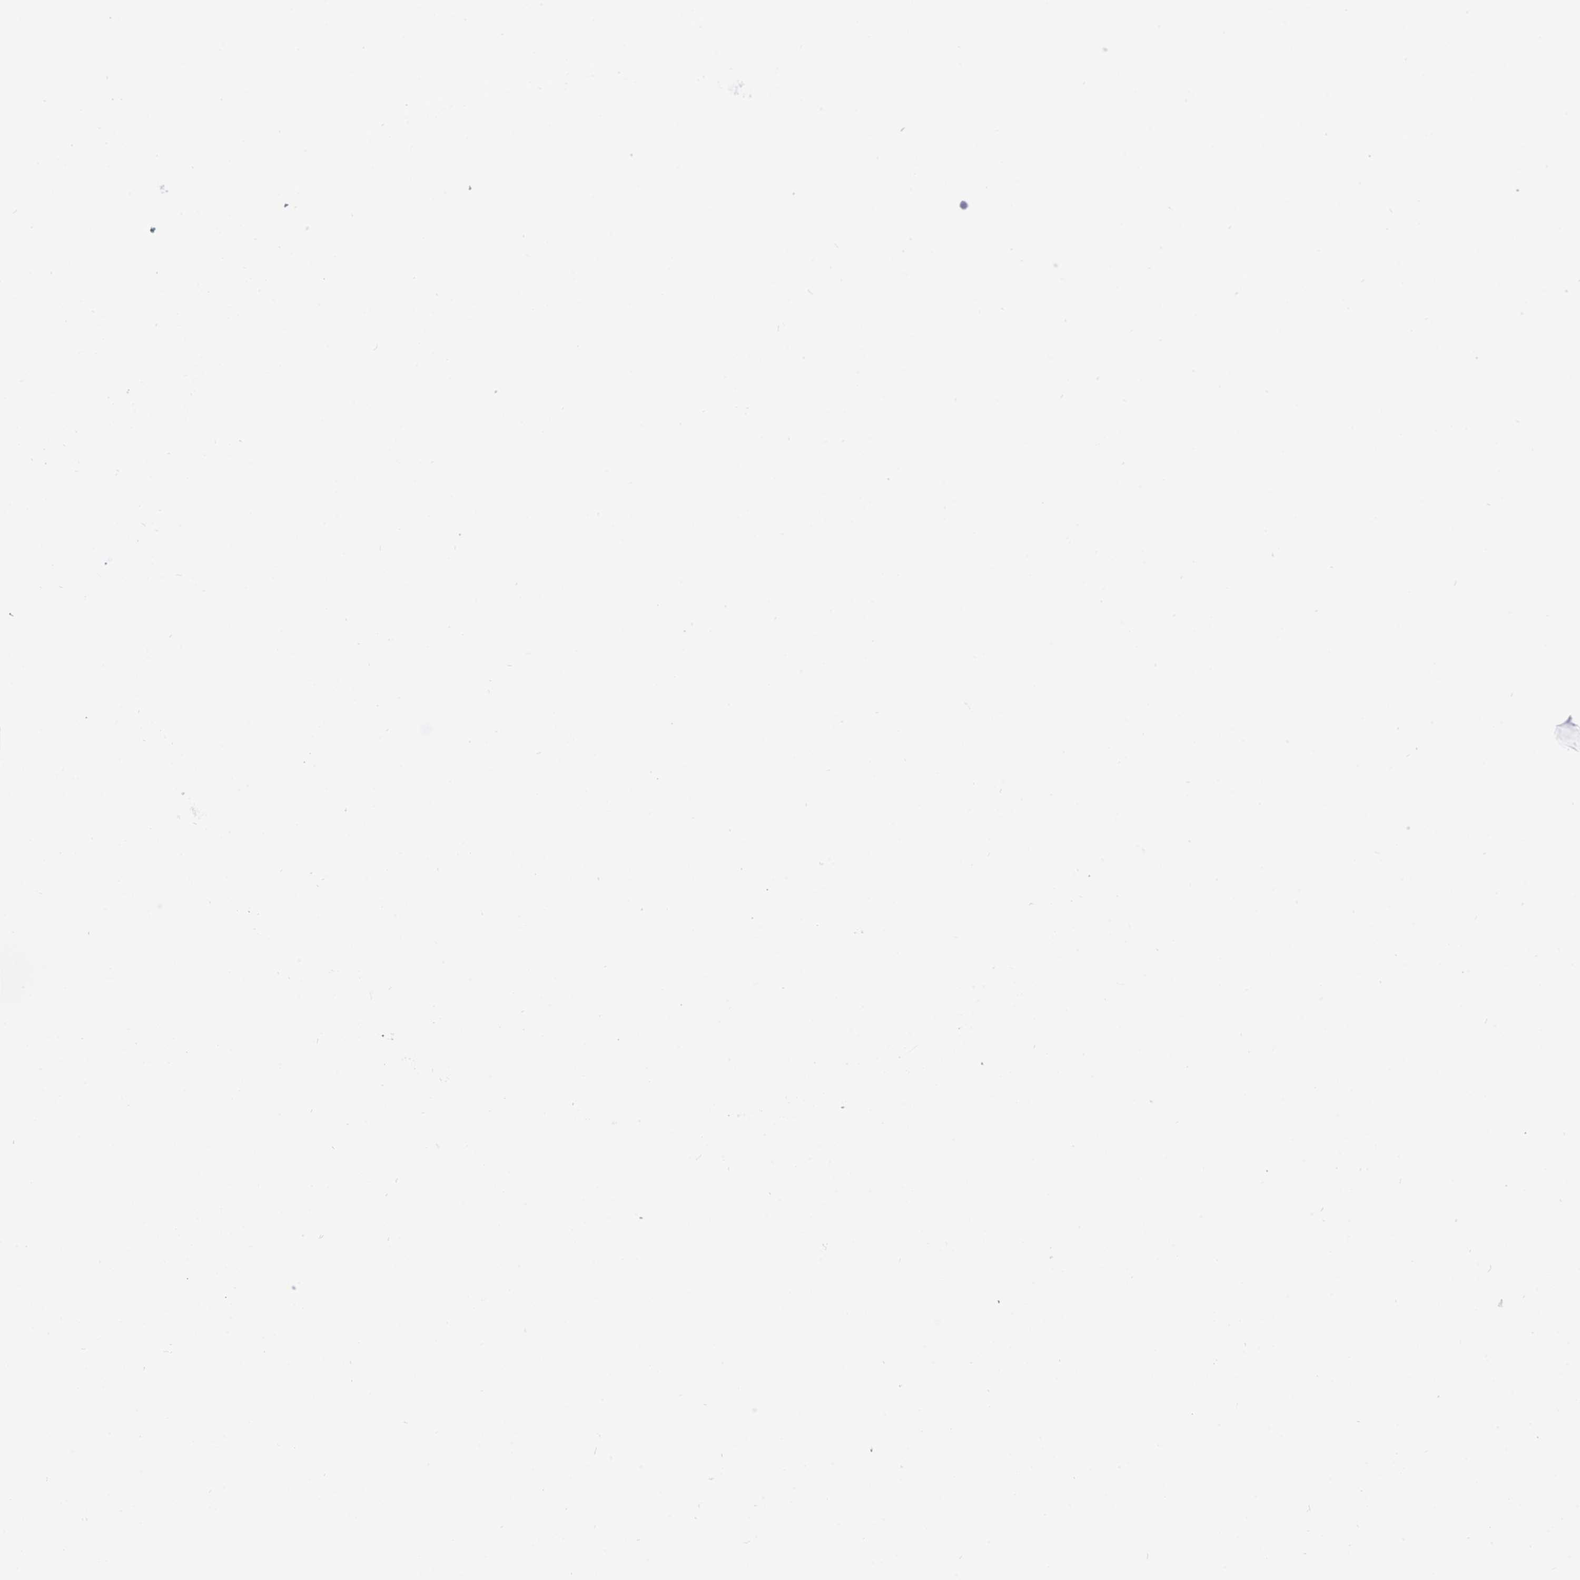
{"staining": {"intensity": "negative", "quantity": "none", "location": "none"}, "tissue": "testis cancer", "cell_type": "Tumor cells", "image_type": "cancer", "snomed": [{"axis": "morphology", "description": "Normal tissue, NOS"}, {"axis": "morphology", "description": "Carcinoma, Embryonal, NOS"}, {"axis": "topography", "description": "Testis"}, {"axis": "topography", "description": "Epididymis"}], "caption": "Immunohistochemical staining of human testis embryonal carcinoma exhibits no significant positivity in tumor cells.", "gene": "QTRT1", "patient": {"sex": "male", "age": 25}}